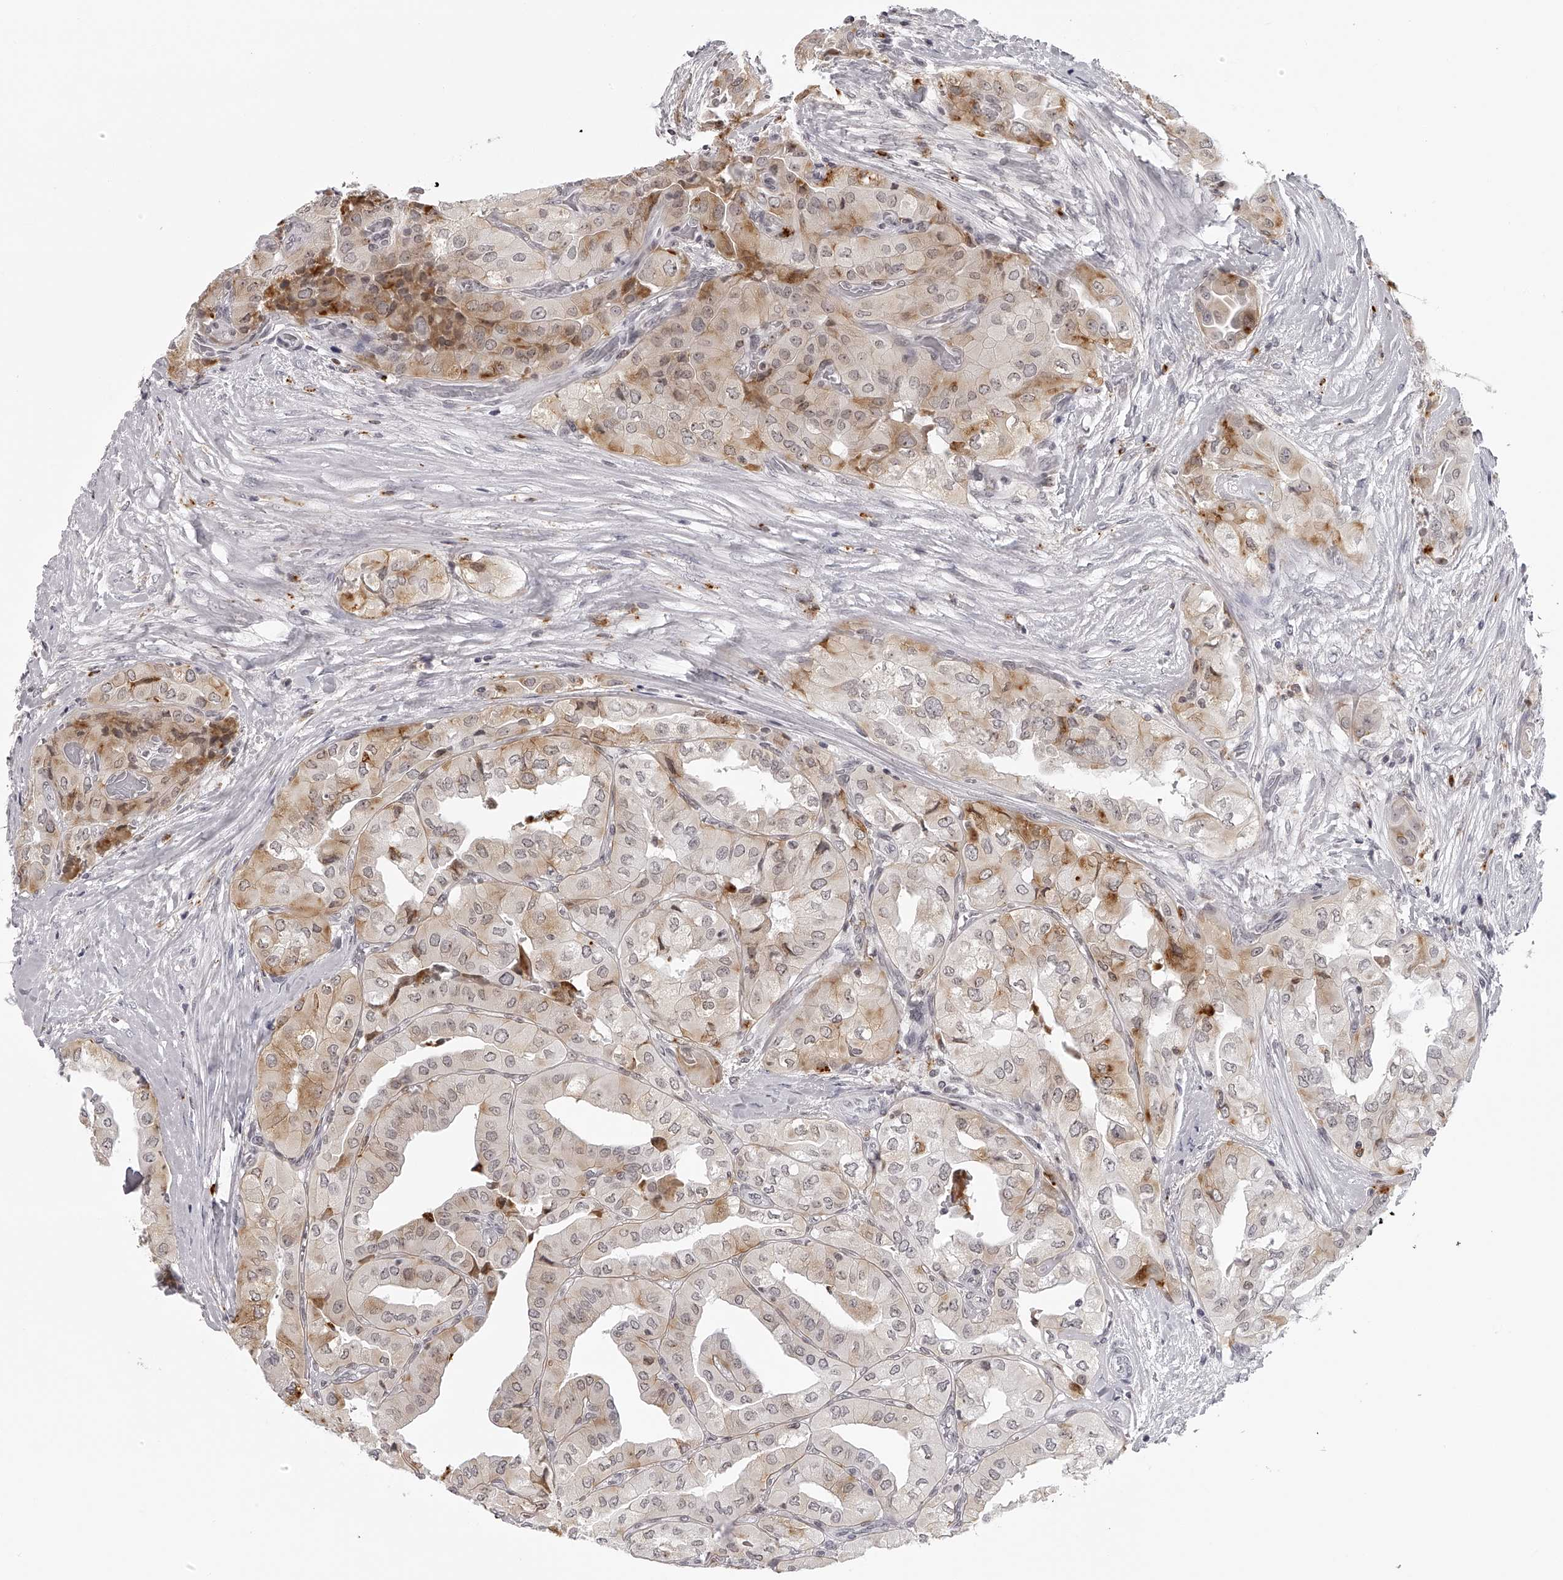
{"staining": {"intensity": "moderate", "quantity": "25%-75%", "location": "cytoplasmic/membranous"}, "tissue": "thyroid cancer", "cell_type": "Tumor cells", "image_type": "cancer", "snomed": [{"axis": "morphology", "description": "Papillary adenocarcinoma, NOS"}, {"axis": "topography", "description": "Thyroid gland"}], "caption": "This is a histology image of immunohistochemistry staining of thyroid cancer (papillary adenocarcinoma), which shows moderate positivity in the cytoplasmic/membranous of tumor cells.", "gene": "RNF220", "patient": {"sex": "female", "age": 59}}